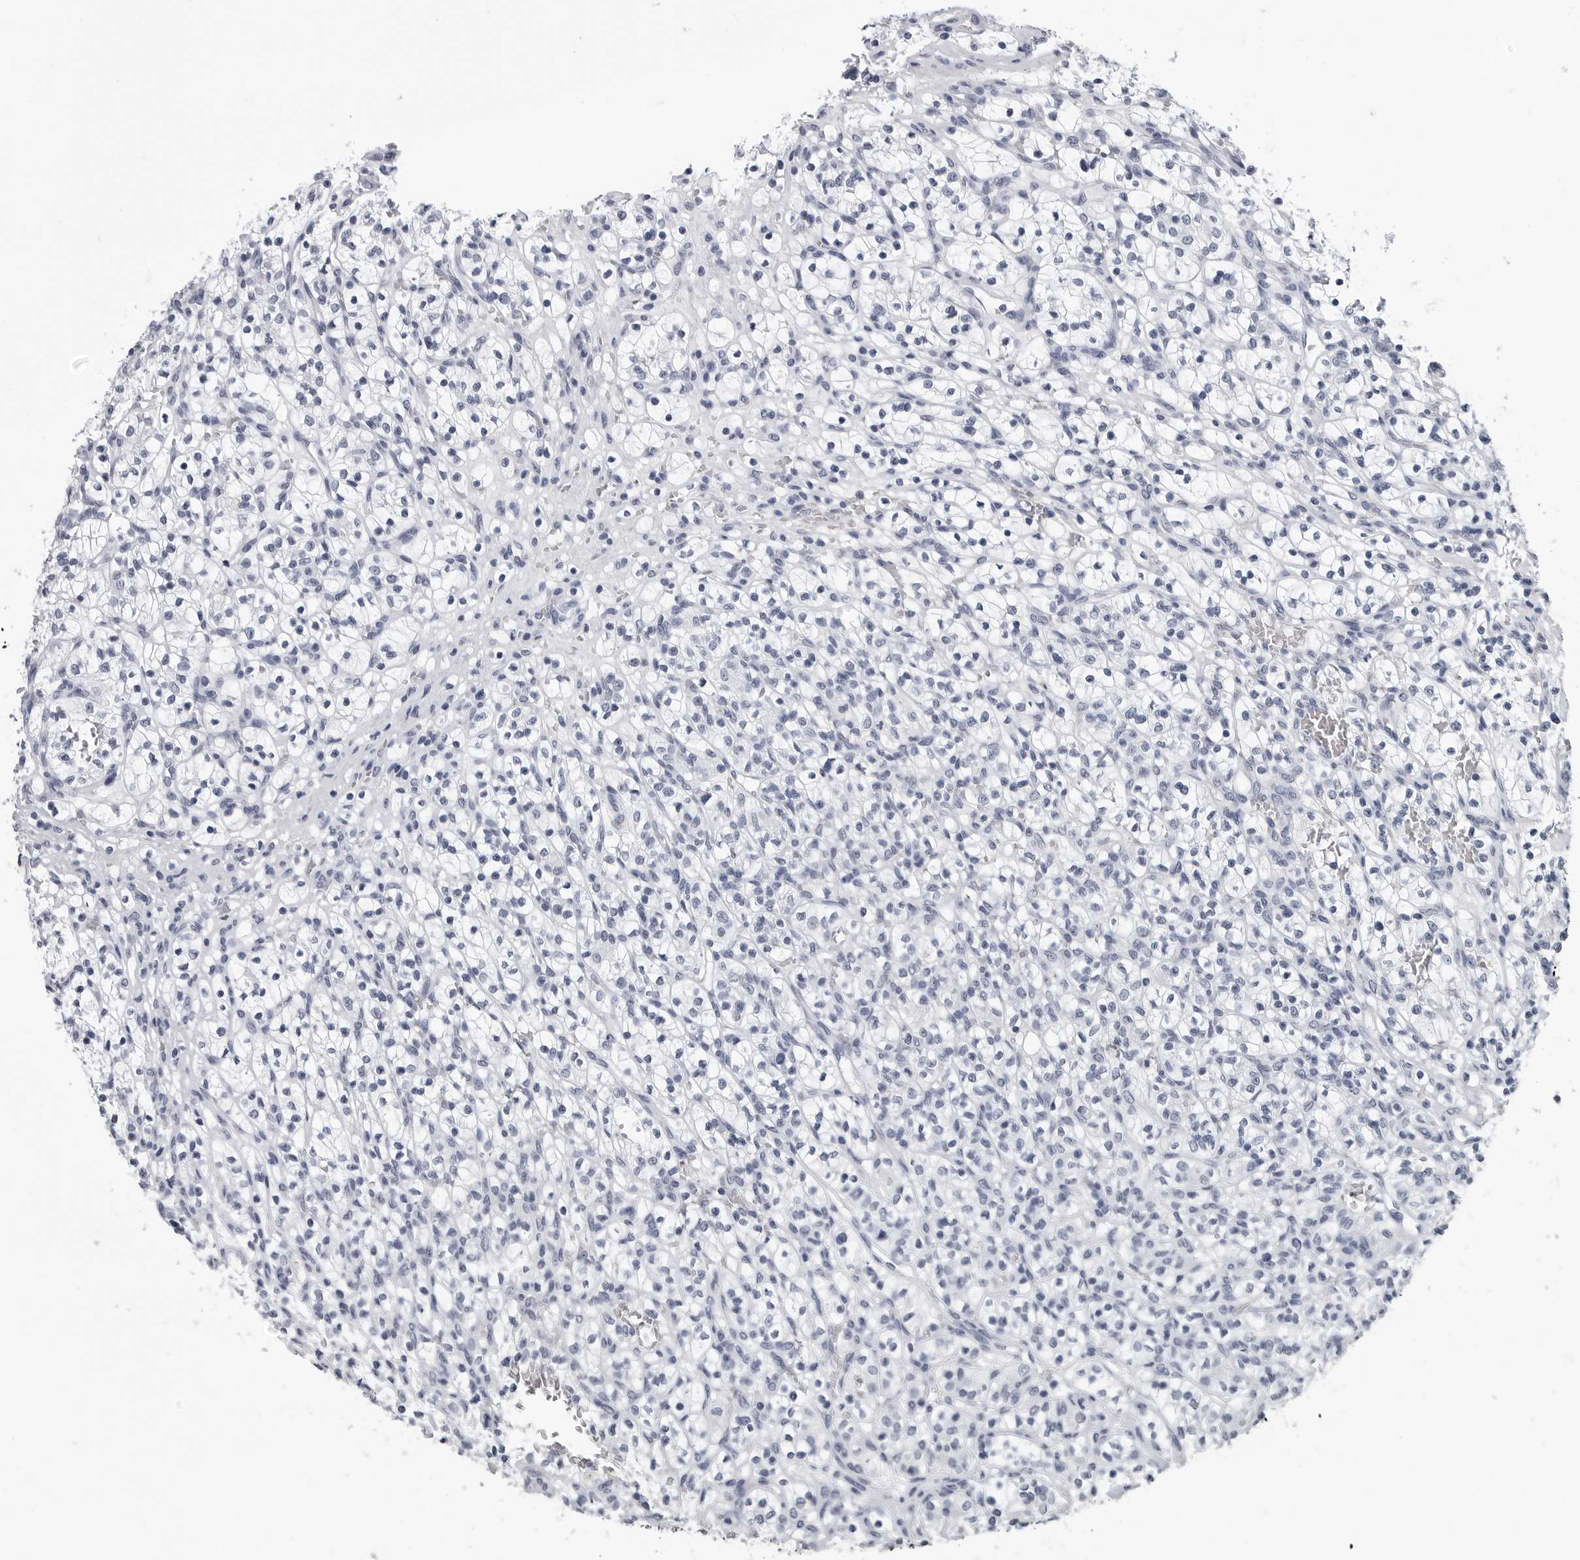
{"staining": {"intensity": "negative", "quantity": "none", "location": "none"}, "tissue": "renal cancer", "cell_type": "Tumor cells", "image_type": "cancer", "snomed": [{"axis": "morphology", "description": "Adenocarcinoma, NOS"}, {"axis": "topography", "description": "Kidney"}], "caption": "This micrograph is of renal adenocarcinoma stained with immunohistochemistry (IHC) to label a protein in brown with the nuclei are counter-stained blue. There is no positivity in tumor cells. (DAB immunohistochemistry (IHC) with hematoxylin counter stain).", "gene": "GNL2", "patient": {"sex": "female", "age": 57}}